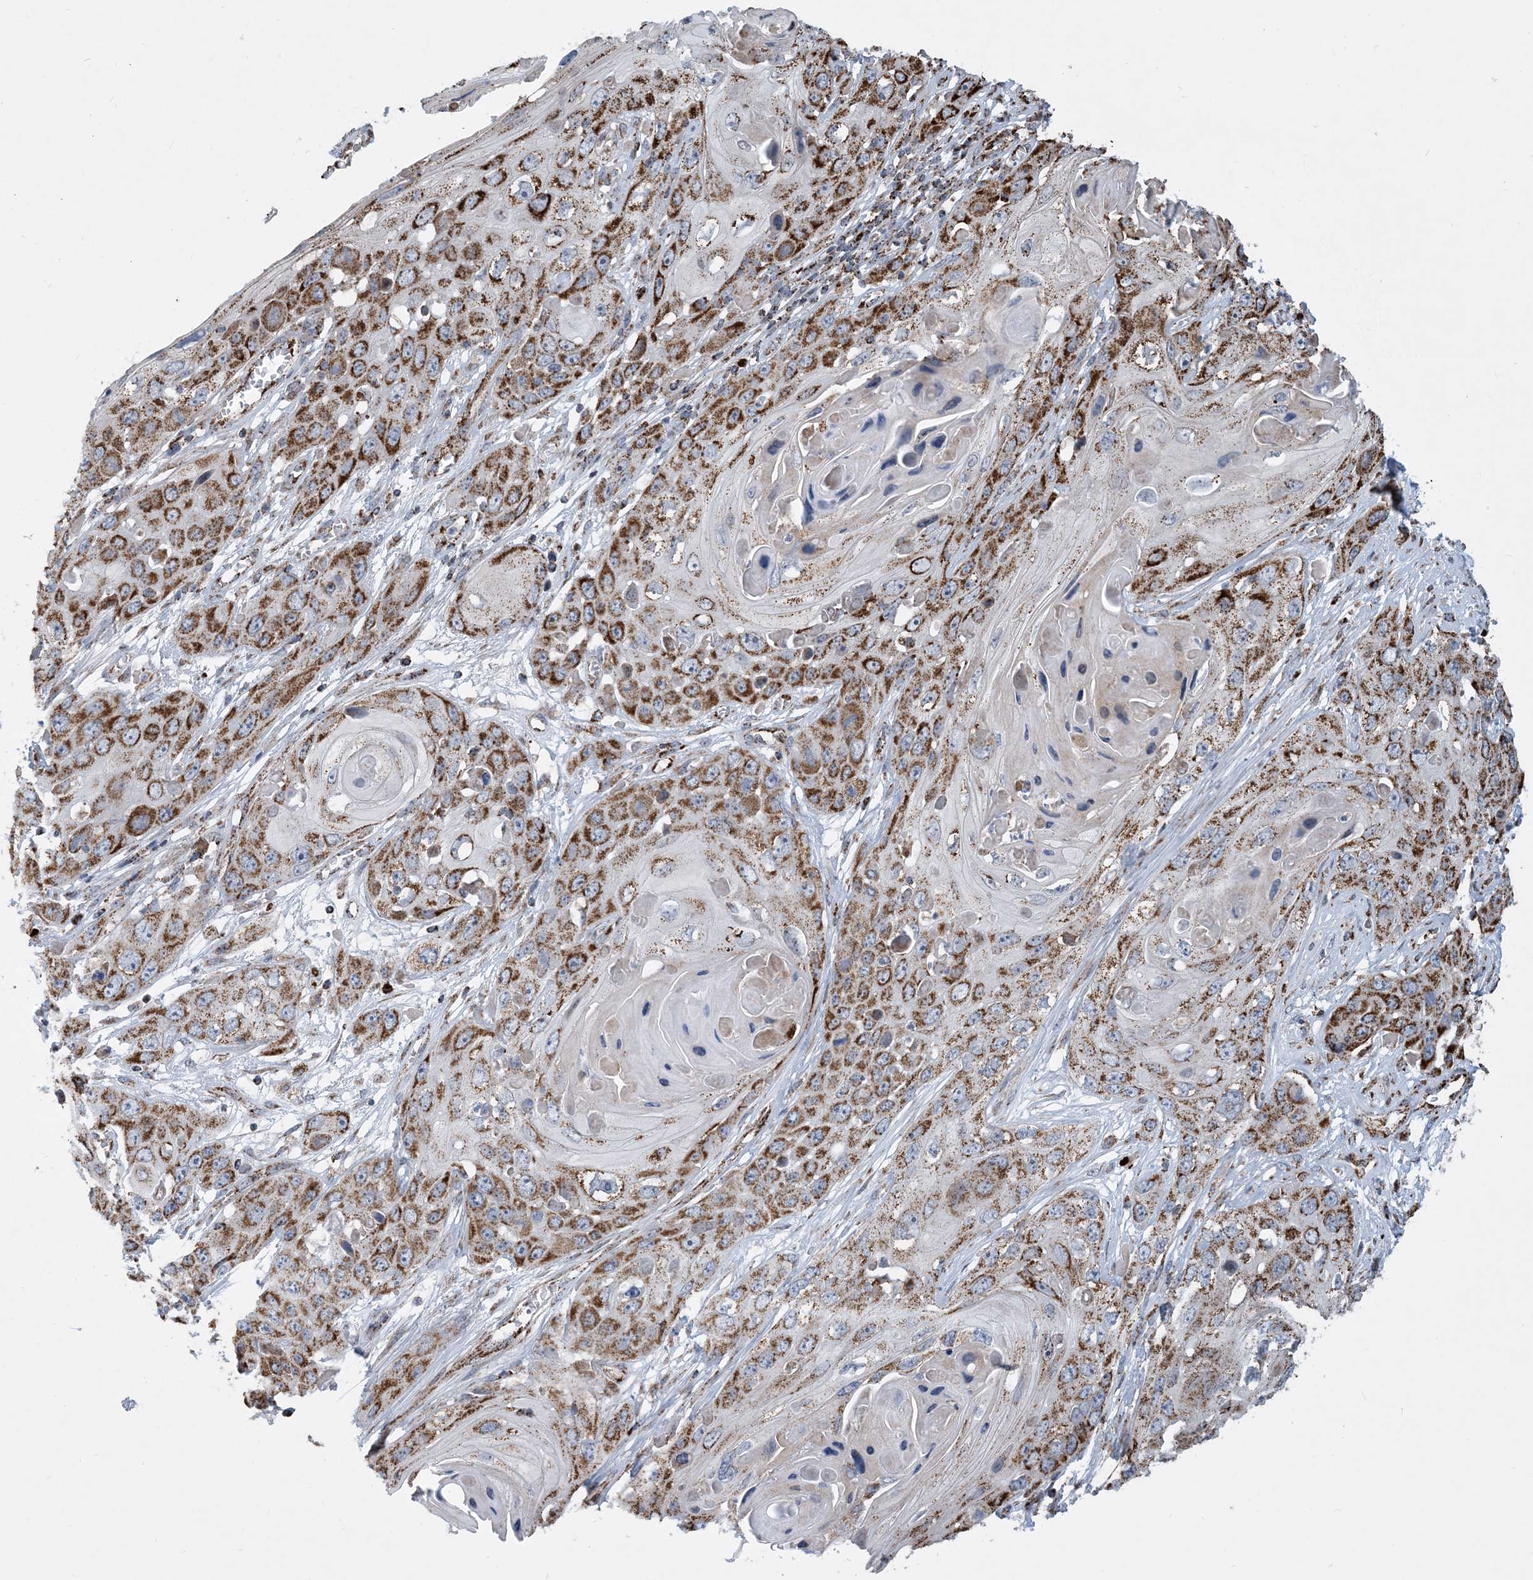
{"staining": {"intensity": "moderate", "quantity": ">75%", "location": "cytoplasmic/membranous"}, "tissue": "skin cancer", "cell_type": "Tumor cells", "image_type": "cancer", "snomed": [{"axis": "morphology", "description": "Squamous cell carcinoma, NOS"}, {"axis": "topography", "description": "Skin"}], "caption": "IHC image of skin cancer (squamous cell carcinoma) stained for a protein (brown), which demonstrates medium levels of moderate cytoplasmic/membranous positivity in approximately >75% of tumor cells.", "gene": "PCDHGA1", "patient": {"sex": "male", "age": 55}}